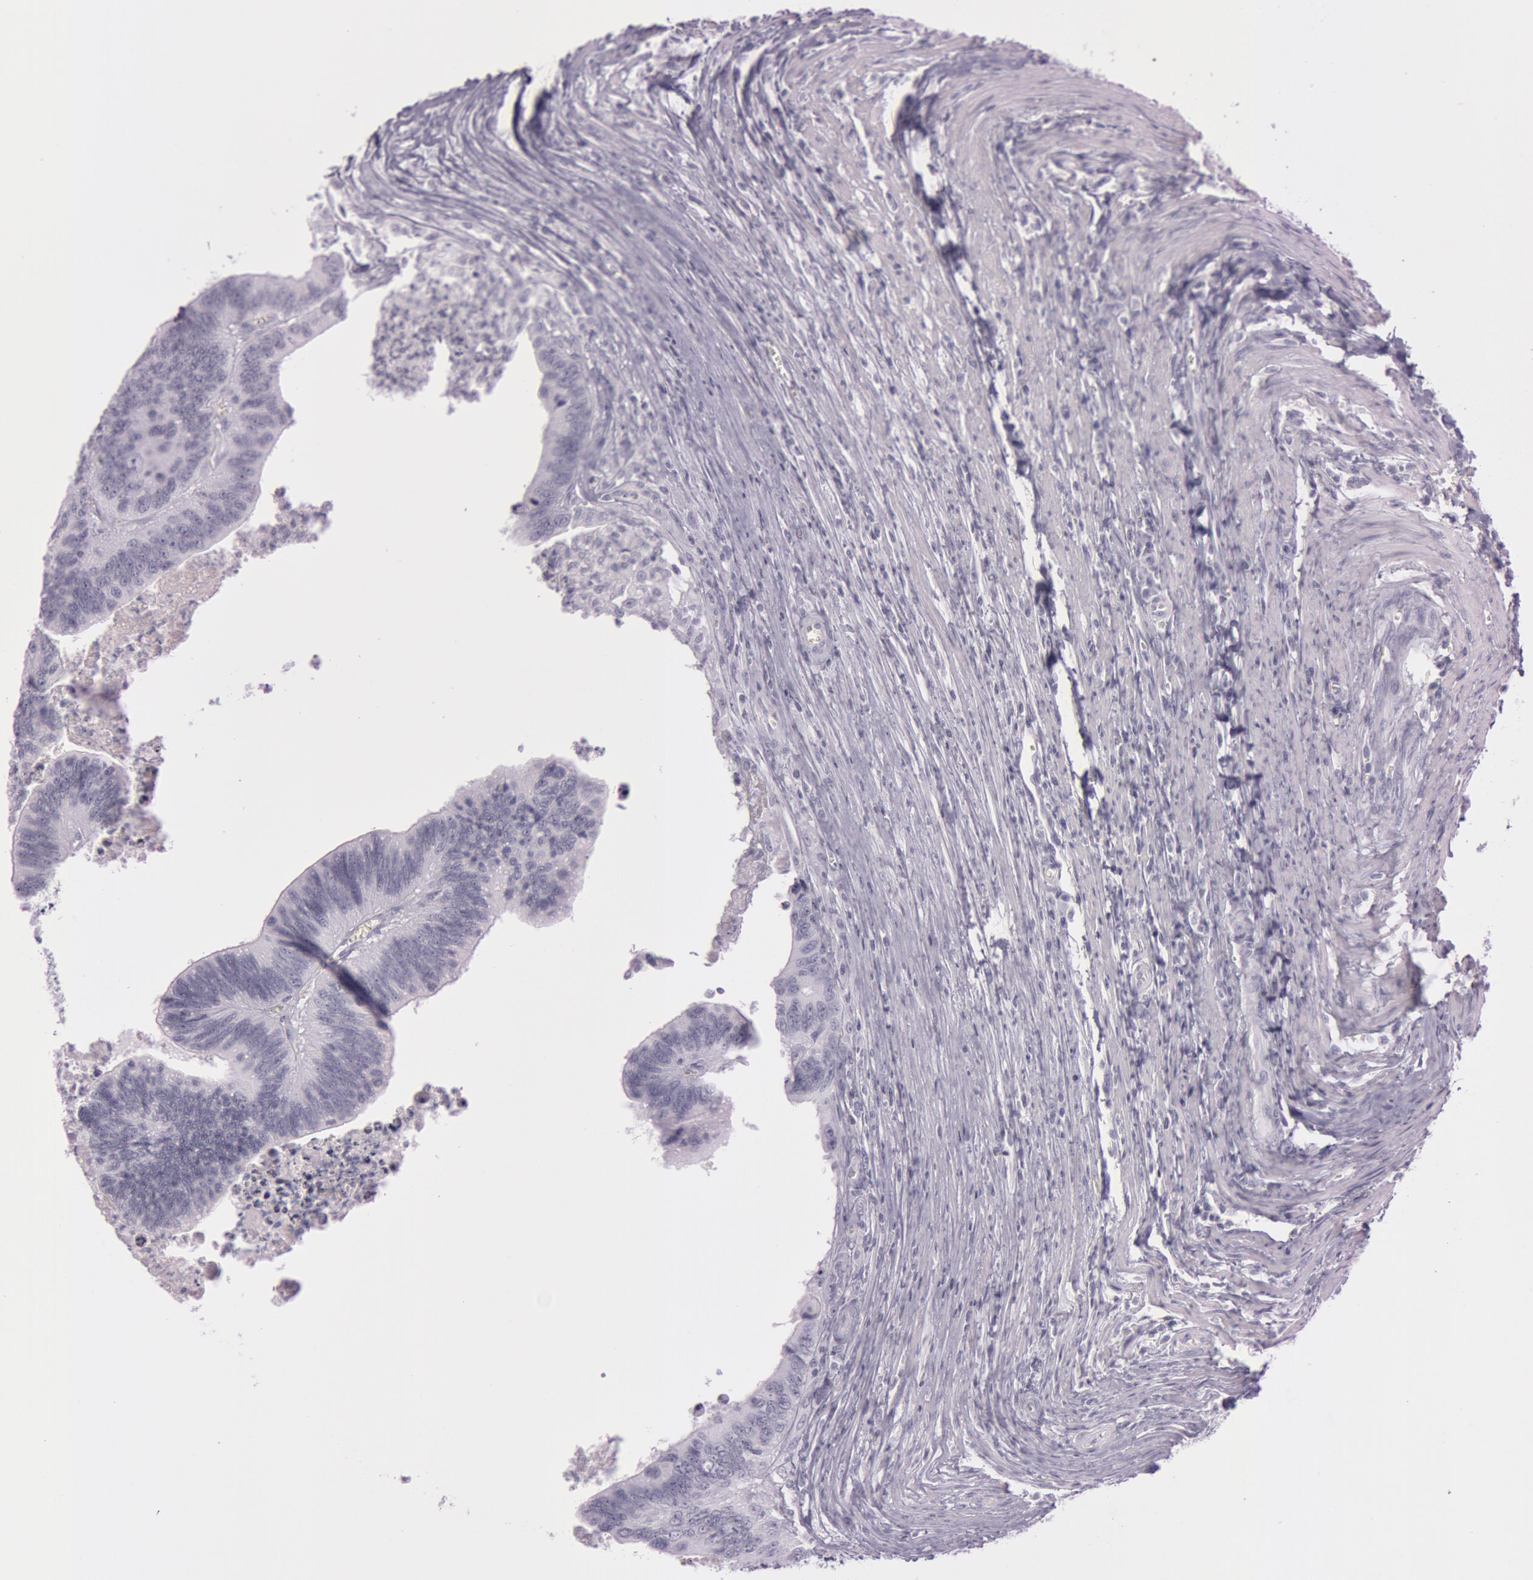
{"staining": {"intensity": "negative", "quantity": "none", "location": "none"}, "tissue": "colorectal cancer", "cell_type": "Tumor cells", "image_type": "cancer", "snomed": [{"axis": "morphology", "description": "Adenocarcinoma, NOS"}, {"axis": "topography", "description": "Colon"}], "caption": "IHC of human adenocarcinoma (colorectal) reveals no positivity in tumor cells.", "gene": "S100A7", "patient": {"sex": "male", "age": 72}}